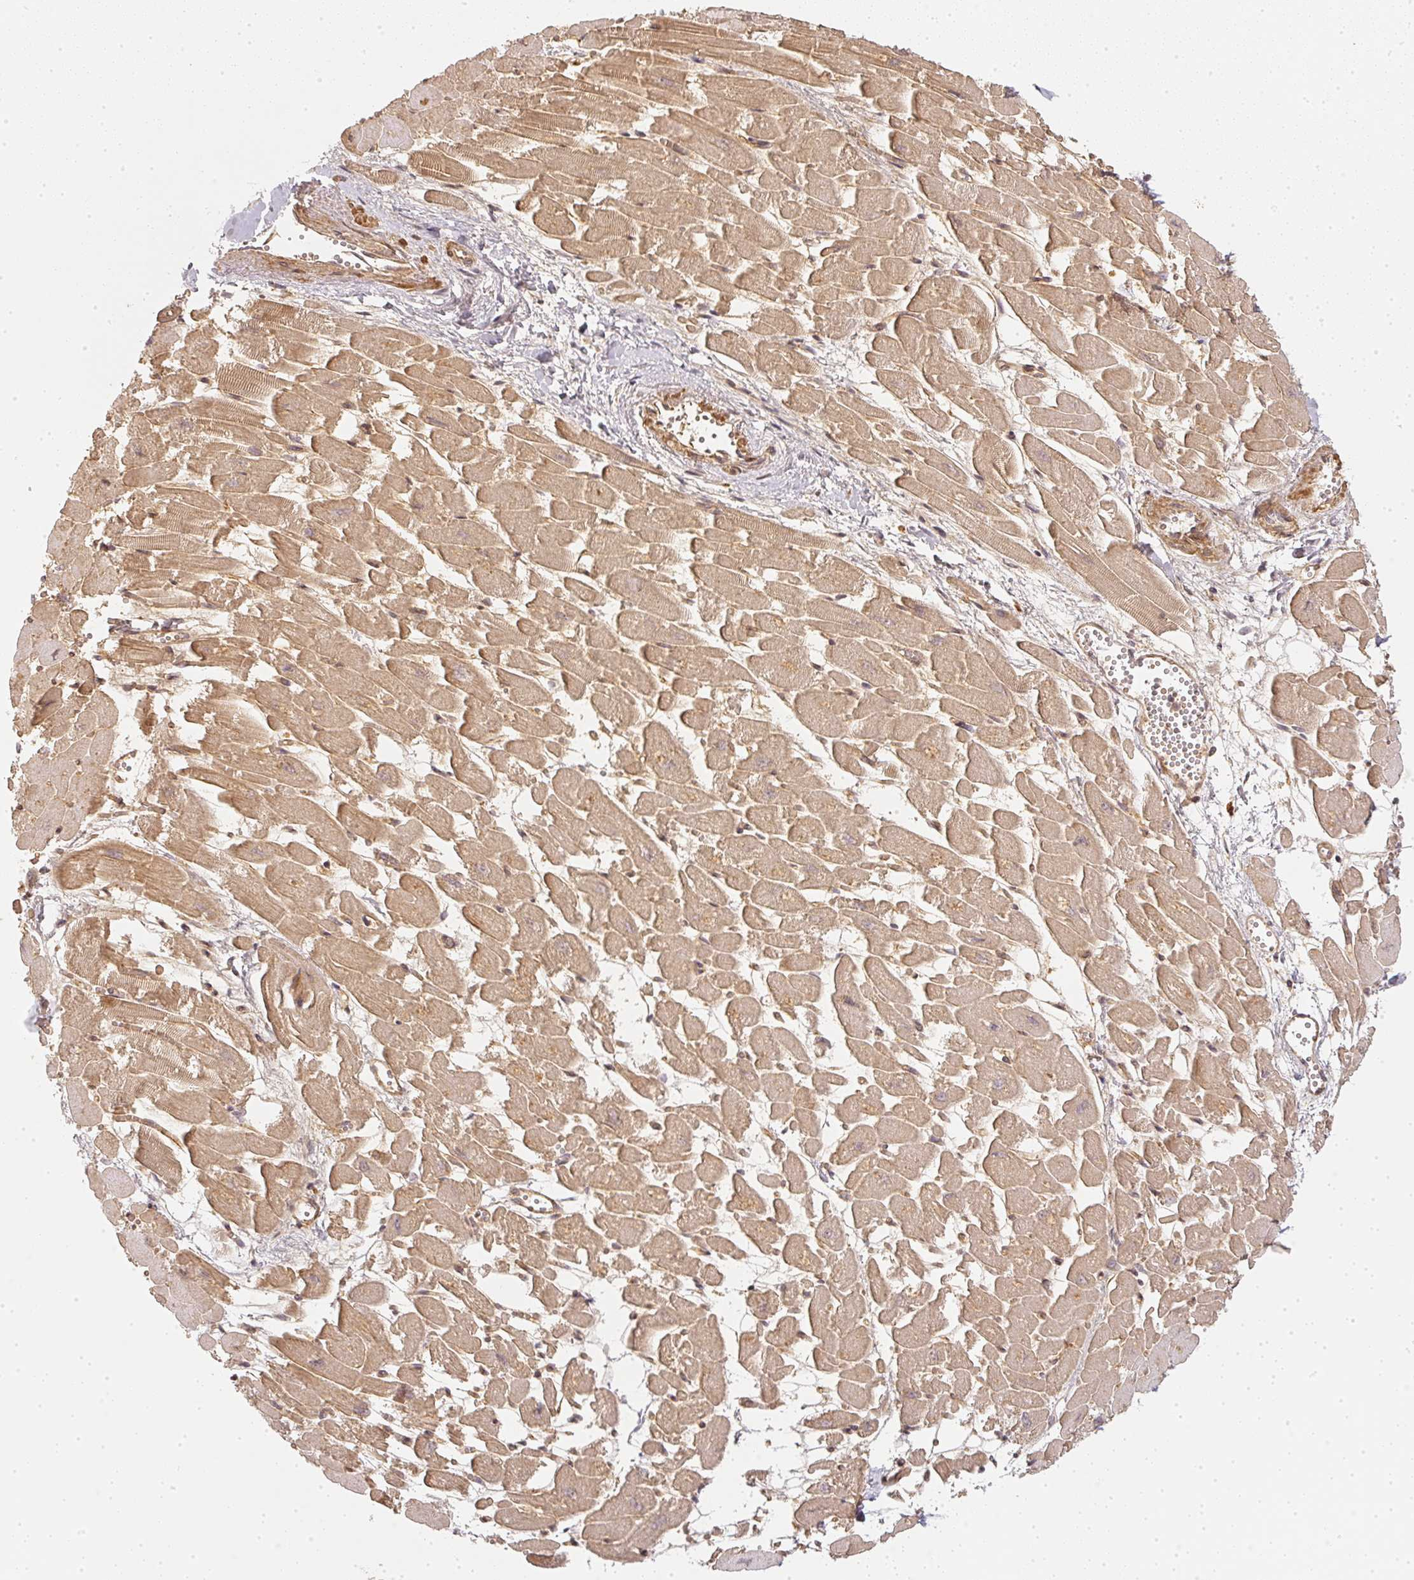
{"staining": {"intensity": "weak", "quantity": "25%-75%", "location": "cytoplasmic/membranous"}, "tissue": "heart muscle", "cell_type": "Cardiomyocytes", "image_type": "normal", "snomed": [{"axis": "morphology", "description": "Normal tissue, NOS"}, {"axis": "topography", "description": "Heart"}], "caption": "IHC of benign heart muscle reveals low levels of weak cytoplasmic/membranous expression in approximately 25%-75% of cardiomyocytes. The protein of interest is shown in brown color, while the nuclei are stained blue.", "gene": "SERPINE1", "patient": {"sex": "female", "age": 52}}